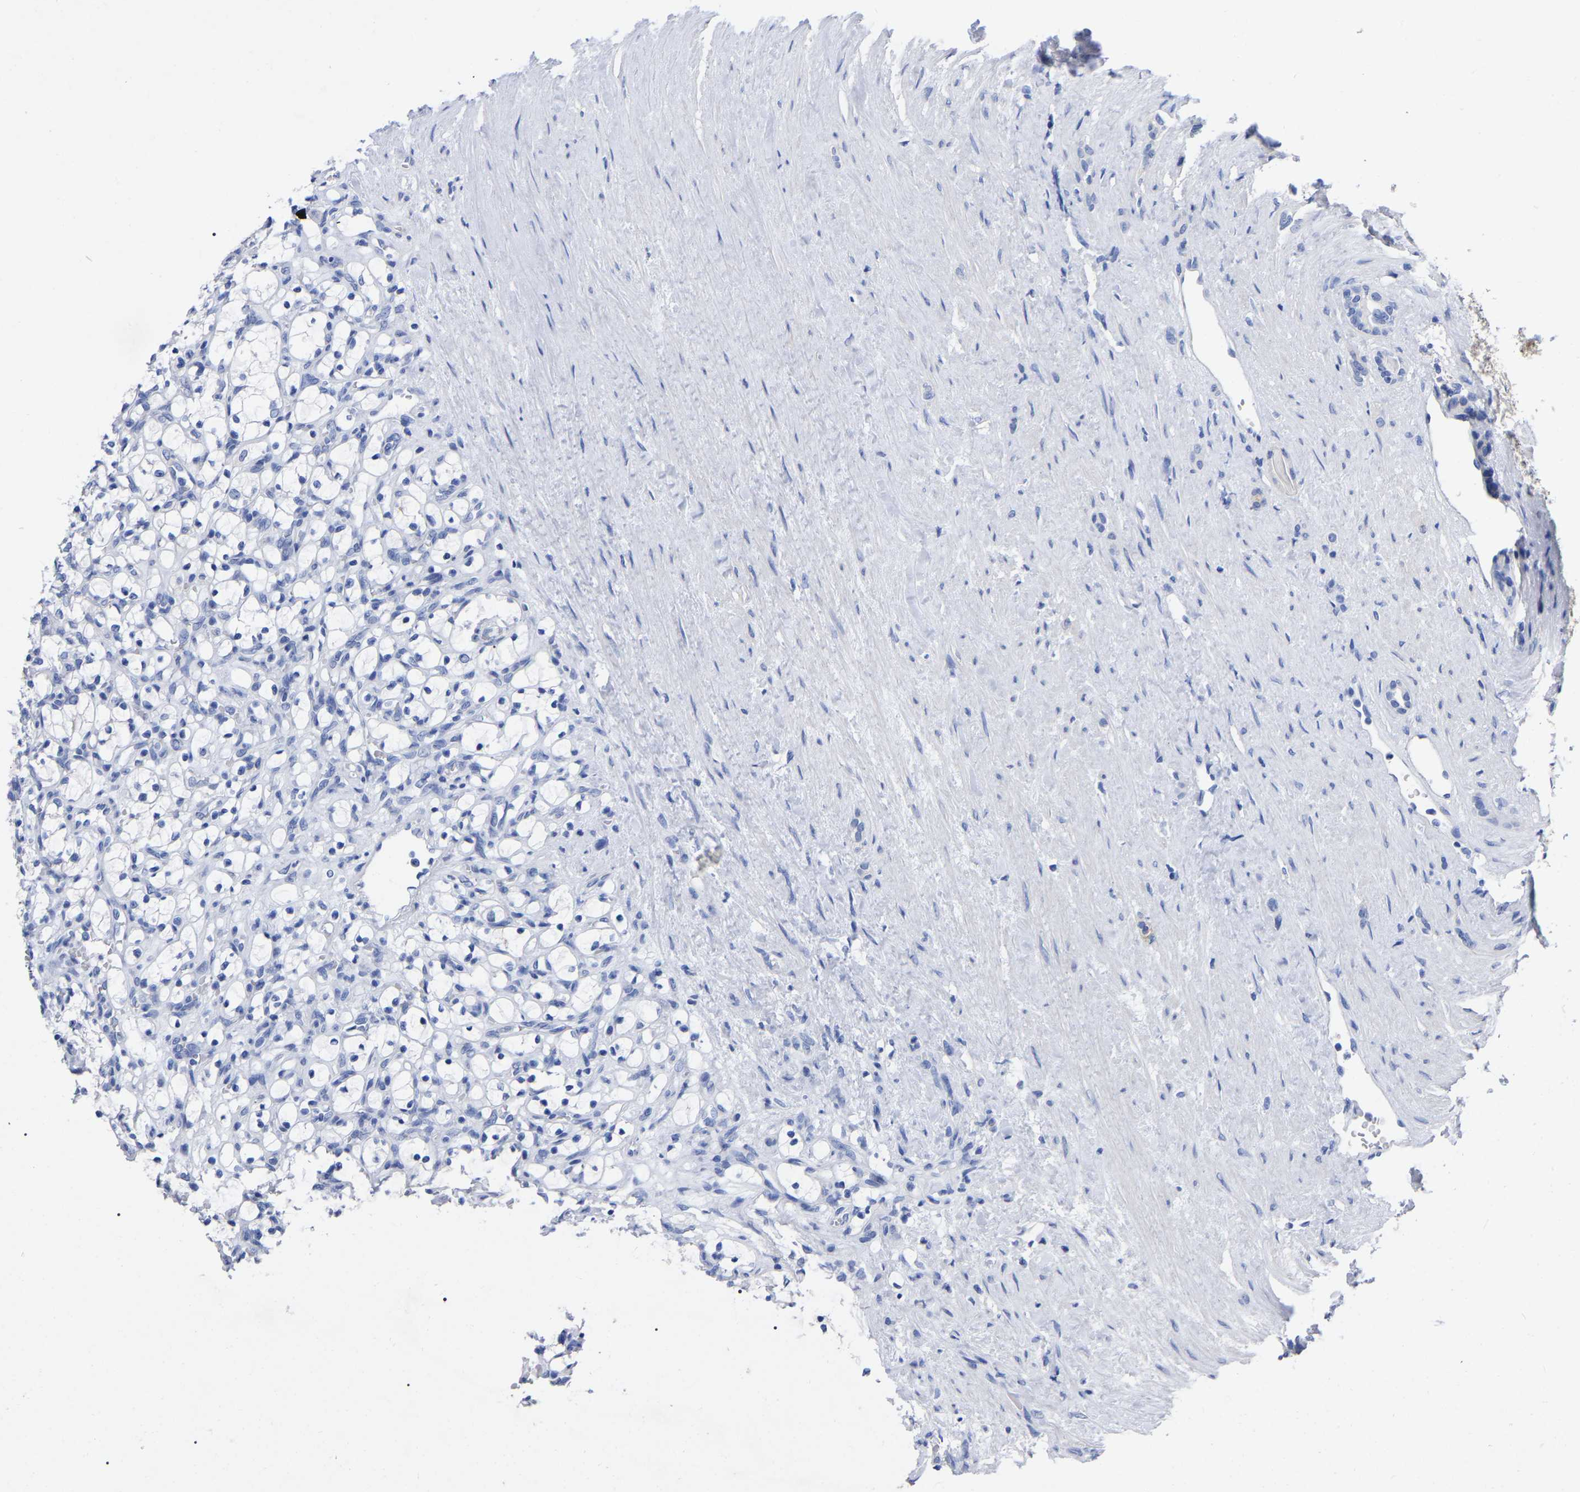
{"staining": {"intensity": "negative", "quantity": "none", "location": "none"}, "tissue": "renal cancer", "cell_type": "Tumor cells", "image_type": "cancer", "snomed": [{"axis": "morphology", "description": "Adenocarcinoma, NOS"}, {"axis": "topography", "description": "Kidney"}], "caption": "There is no significant staining in tumor cells of renal adenocarcinoma.", "gene": "ANXA13", "patient": {"sex": "female", "age": 69}}